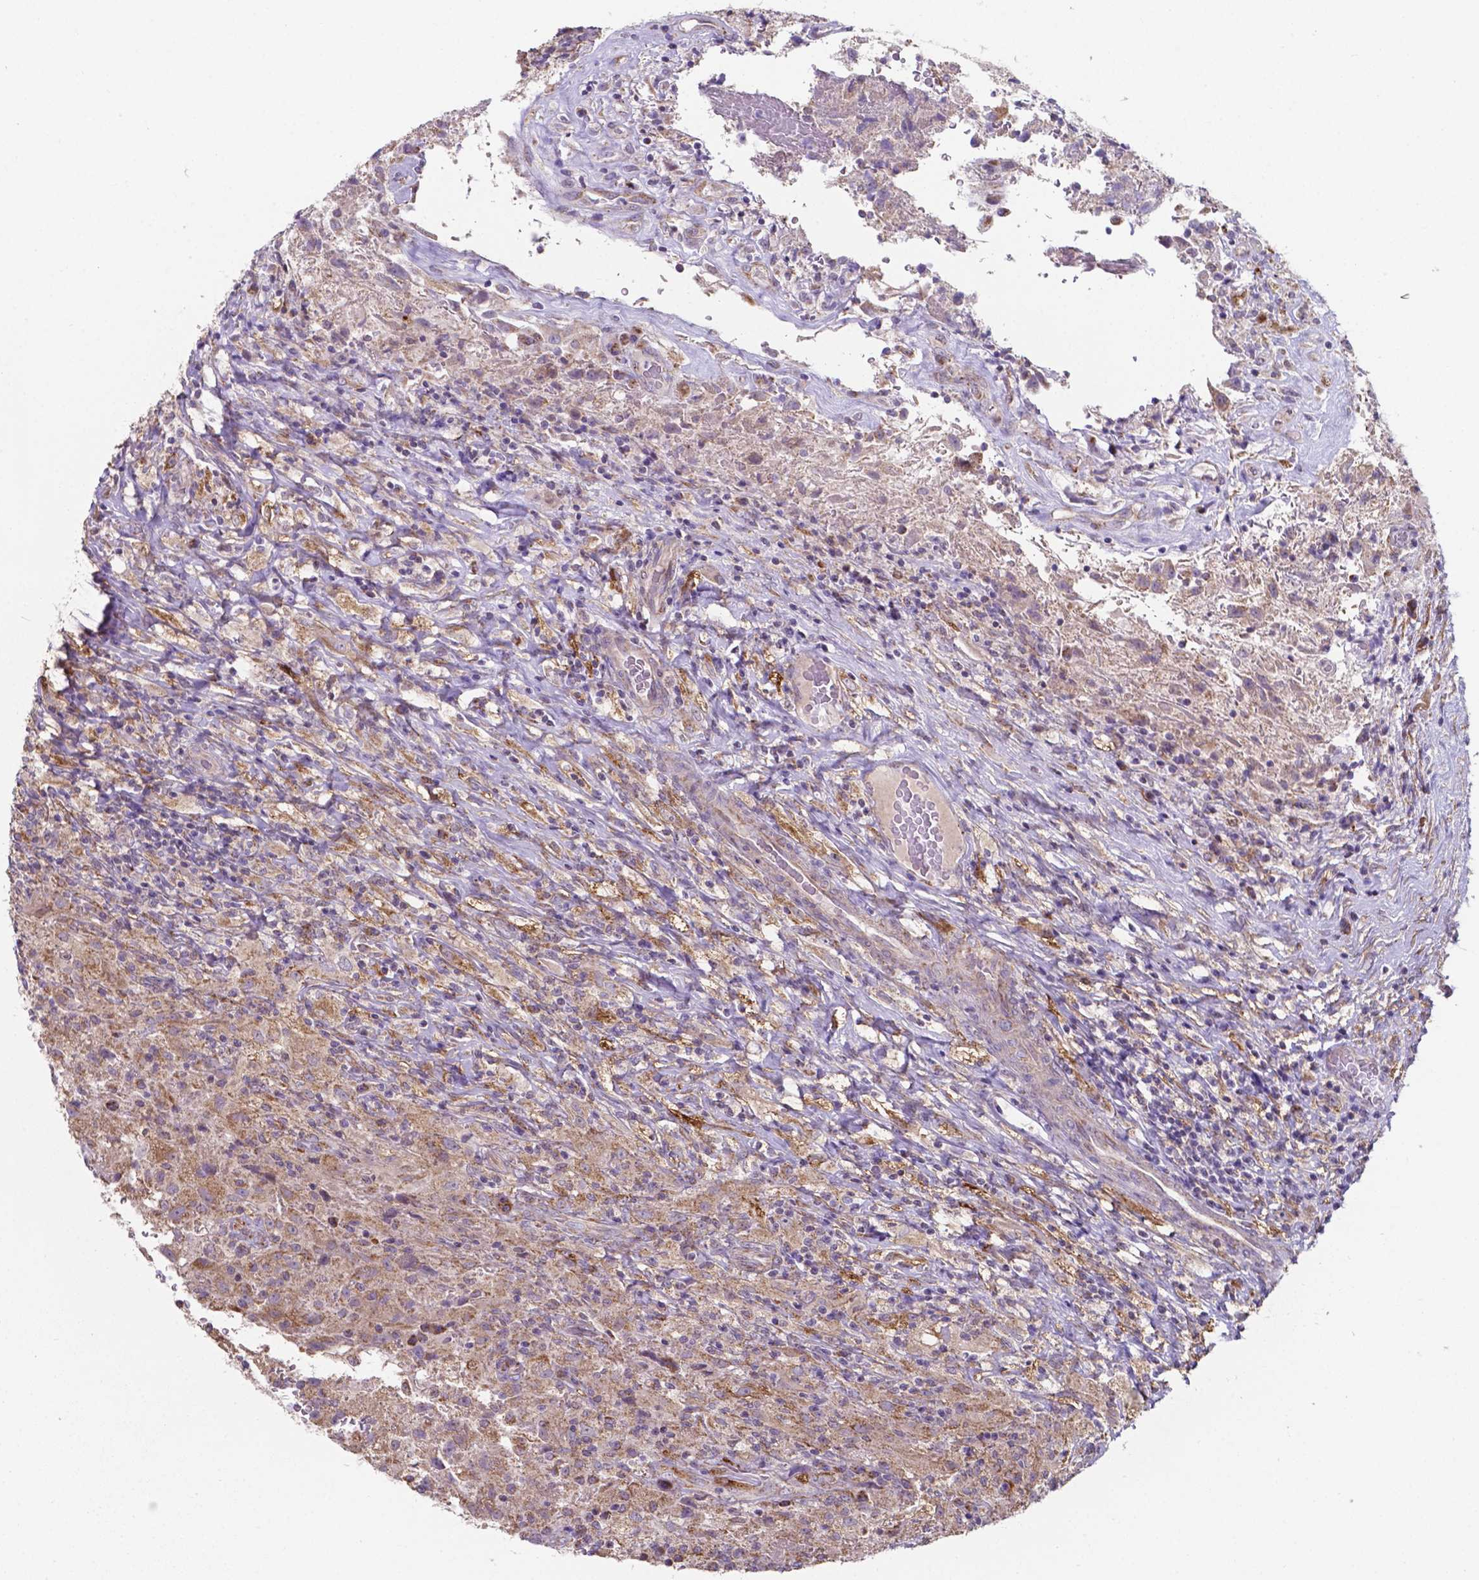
{"staining": {"intensity": "weak", "quantity": "<25%", "location": "cytoplasmic/membranous"}, "tissue": "glioma", "cell_type": "Tumor cells", "image_type": "cancer", "snomed": [{"axis": "morphology", "description": "Glioma, malignant, High grade"}, {"axis": "topography", "description": "Brain"}], "caption": "IHC of human malignant glioma (high-grade) demonstrates no positivity in tumor cells. (Brightfield microscopy of DAB (3,3'-diaminobenzidine) immunohistochemistry (IHC) at high magnification).", "gene": "FAM114A1", "patient": {"sex": "male", "age": 68}}